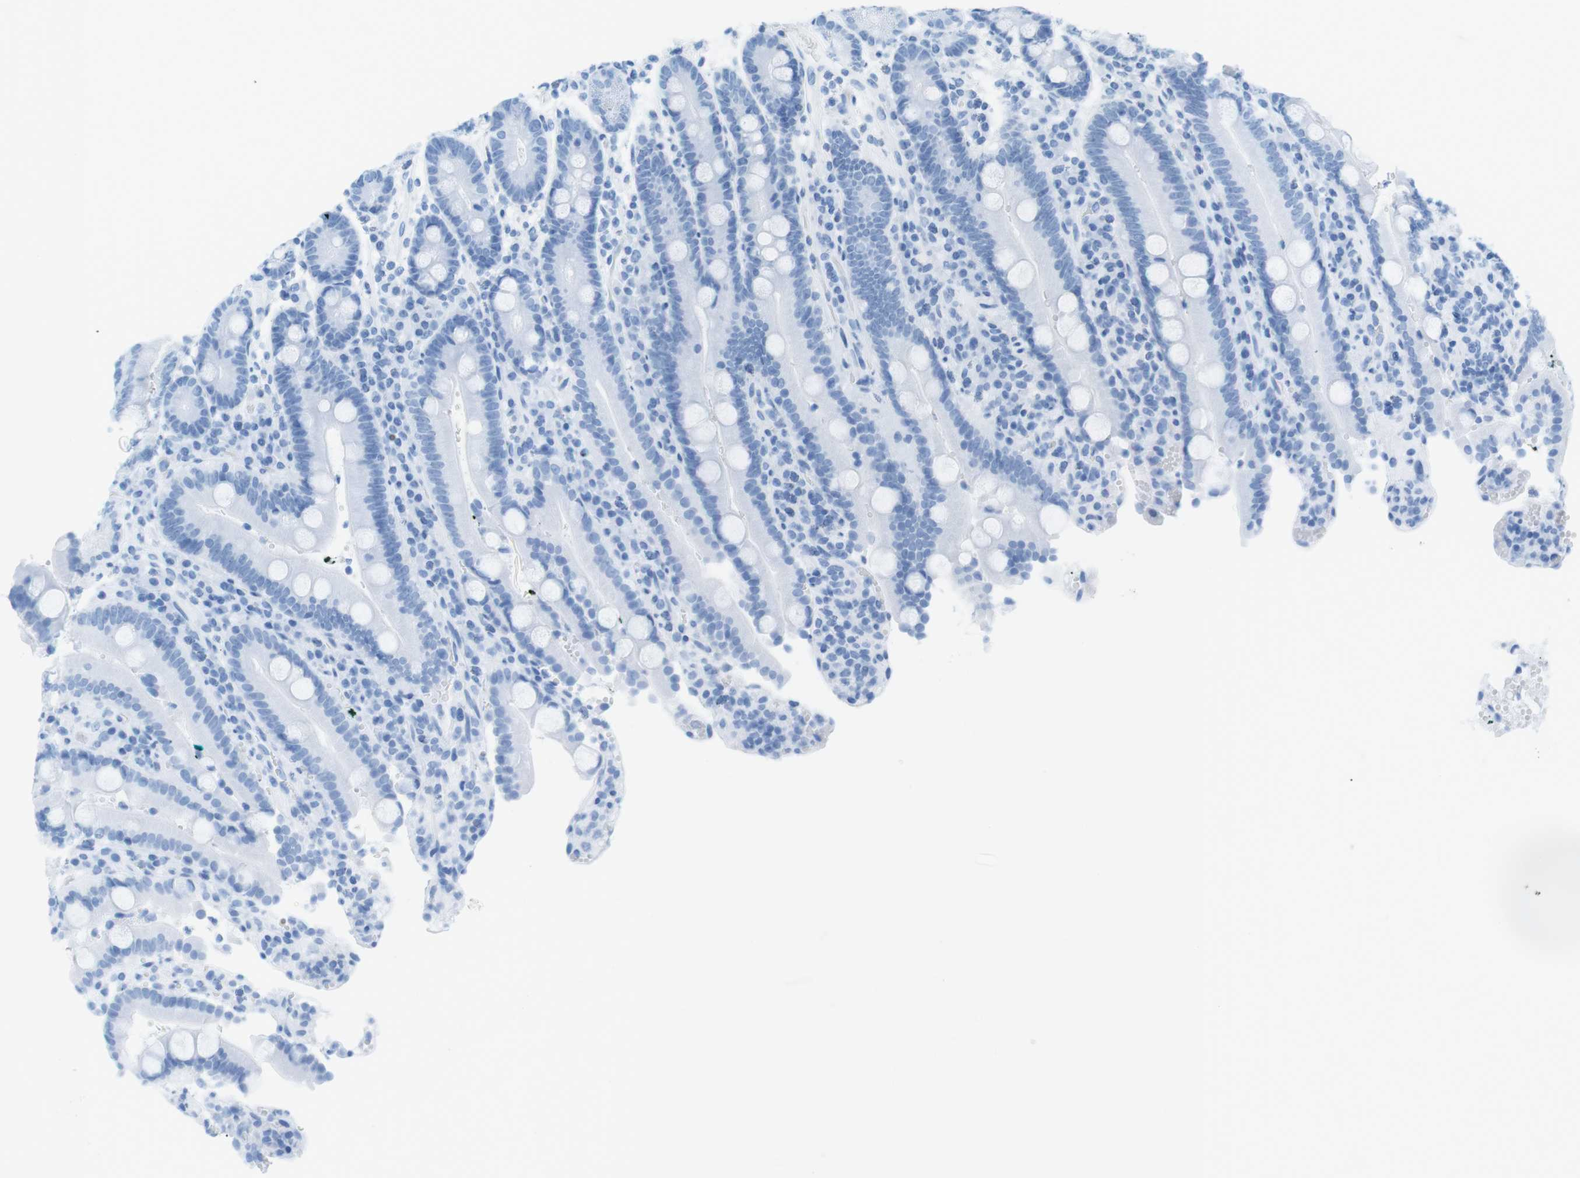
{"staining": {"intensity": "negative", "quantity": "none", "location": "none"}, "tissue": "duodenum", "cell_type": "Glandular cells", "image_type": "normal", "snomed": [{"axis": "morphology", "description": "Normal tissue, NOS"}, {"axis": "topography", "description": "Small intestine, NOS"}], "caption": "This is an immunohistochemistry image of benign human duodenum. There is no positivity in glandular cells.", "gene": "SALL4", "patient": {"sex": "female", "age": 71}}